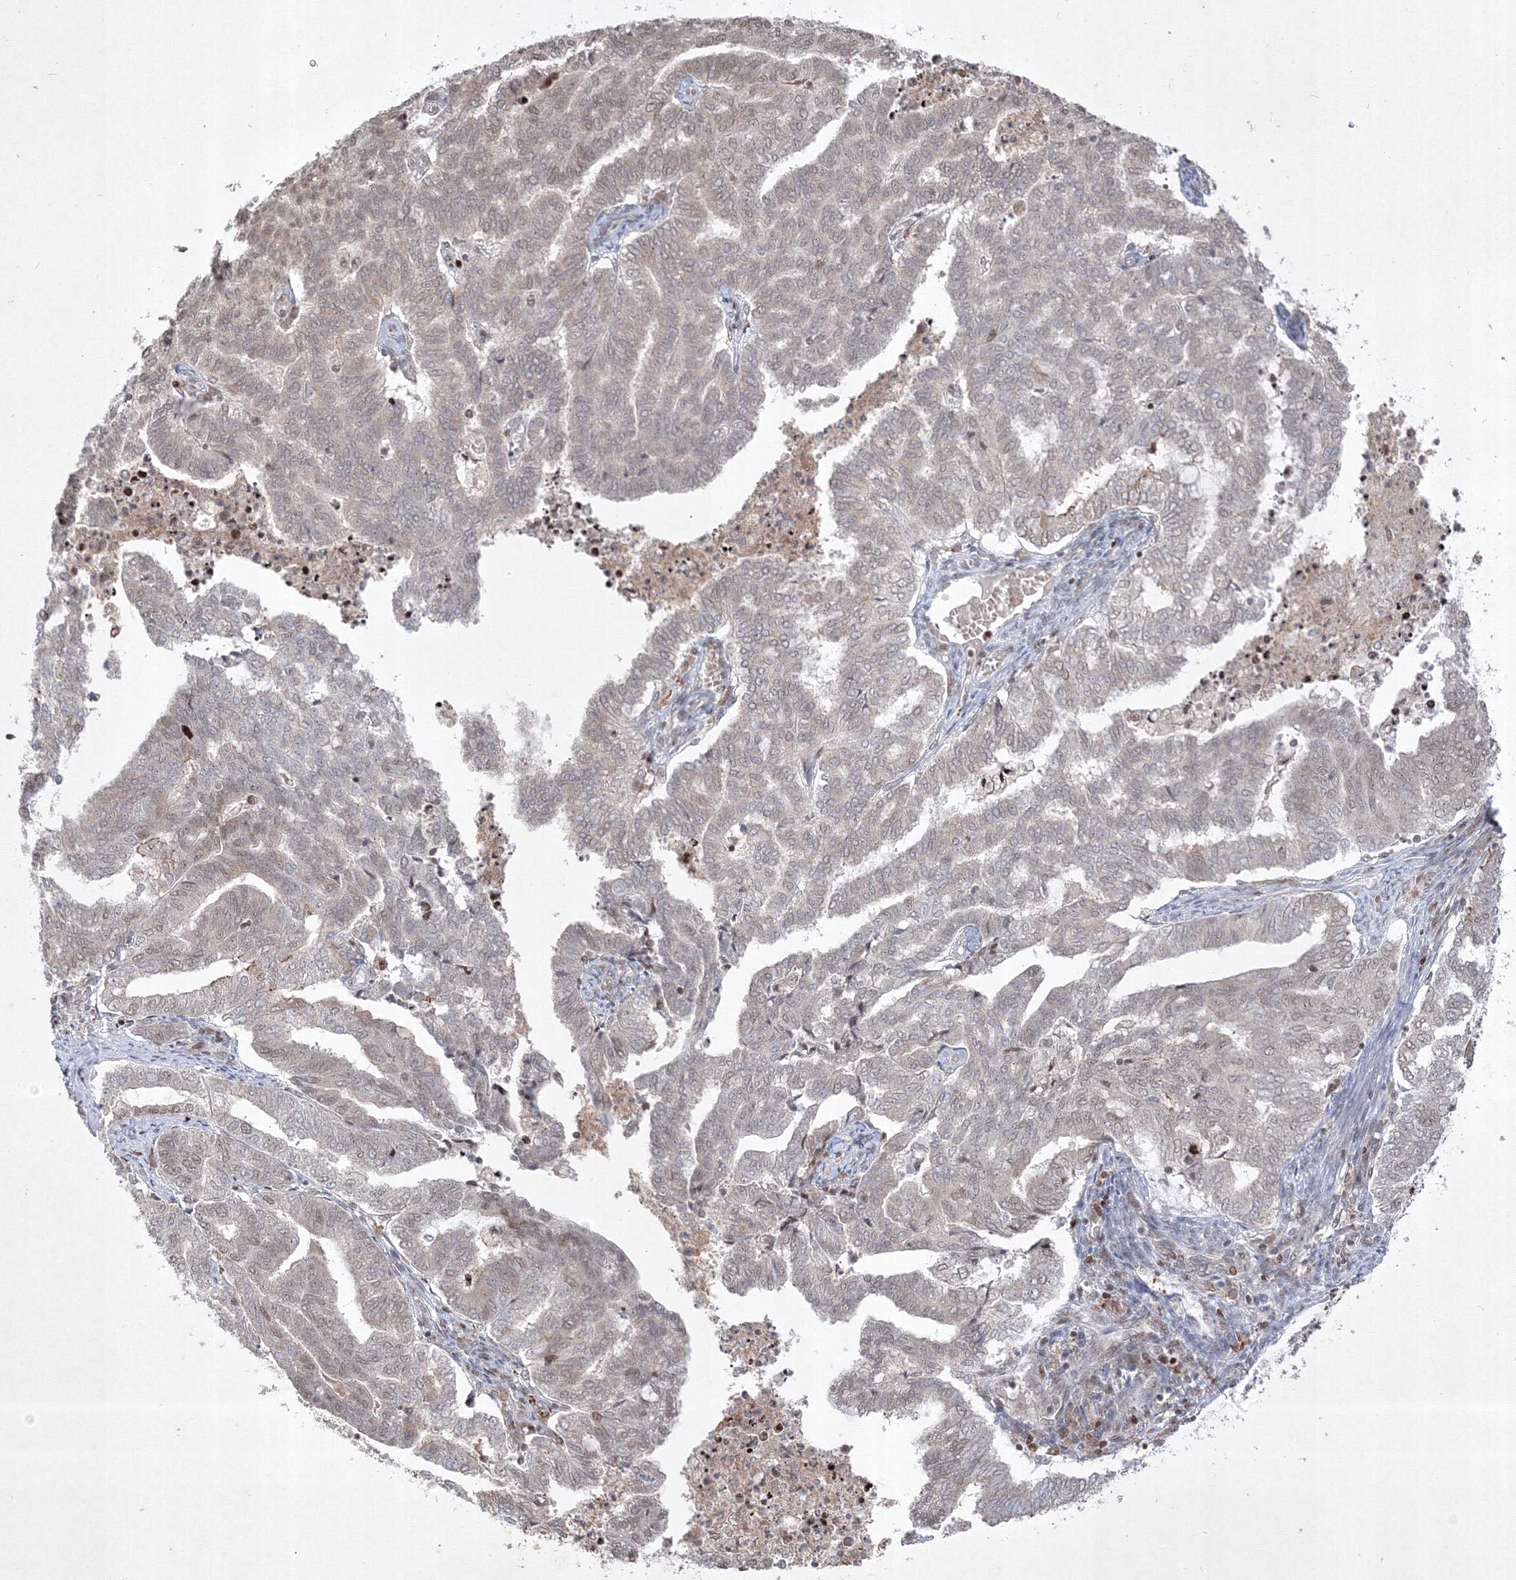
{"staining": {"intensity": "negative", "quantity": "none", "location": "none"}, "tissue": "endometrial cancer", "cell_type": "Tumor cells", "image_type": "cancer", "snomed": [{"axis": "morphology", "description": "Adenocarcinoma, NOS"}, {"axis": "topography", "description": "Endometrium"}], "caption": "Immunohistochemistry photomicrograph of endometrial cancer stained for a protein (brown), which shows no expression in tumor cells.", "gene": "TAB1", "patient": {"sex": "female", "age": 79}}